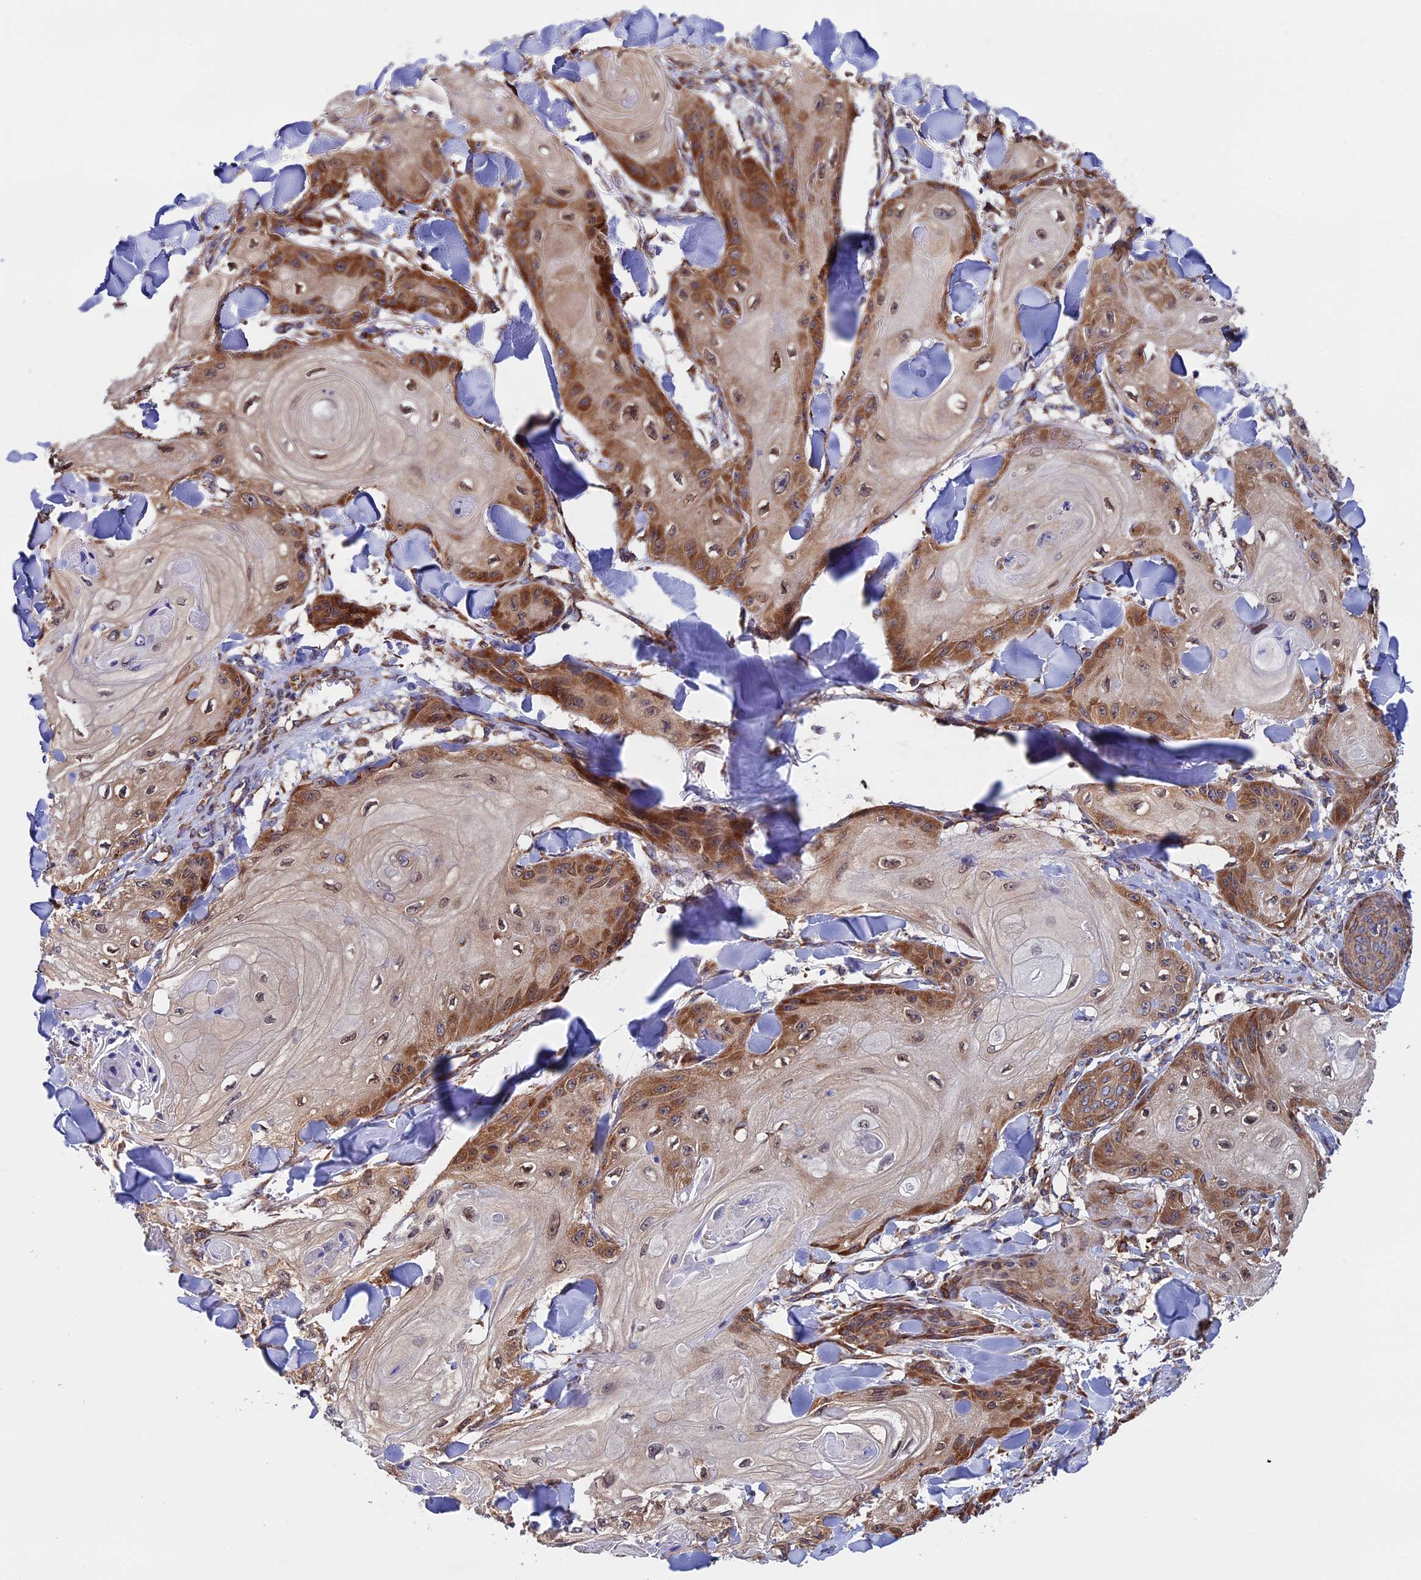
{"staining": {"intensity": "moderate", "quantity": "25%-75%", "location": "cytoplasmic/membranous"}, "tissue": "skin cancer", "cell_type": "Tumor cells", "image_type": "cancer", "snomed": [{"axis": "morphology", "description": "Squamous cell carcinoma, NOS"}, {"axis": "topography", "description": "Skin"}], "caption": "There is medium levels of moderate cytoplasmic/membranous expression in tumor cells of skin cancer (squamous cell carcinoma), as demonstrated by immunohistochemical staining (brown color).", "gene": "SLC9A5", "patient": {"sex": "male", "age": 74}}